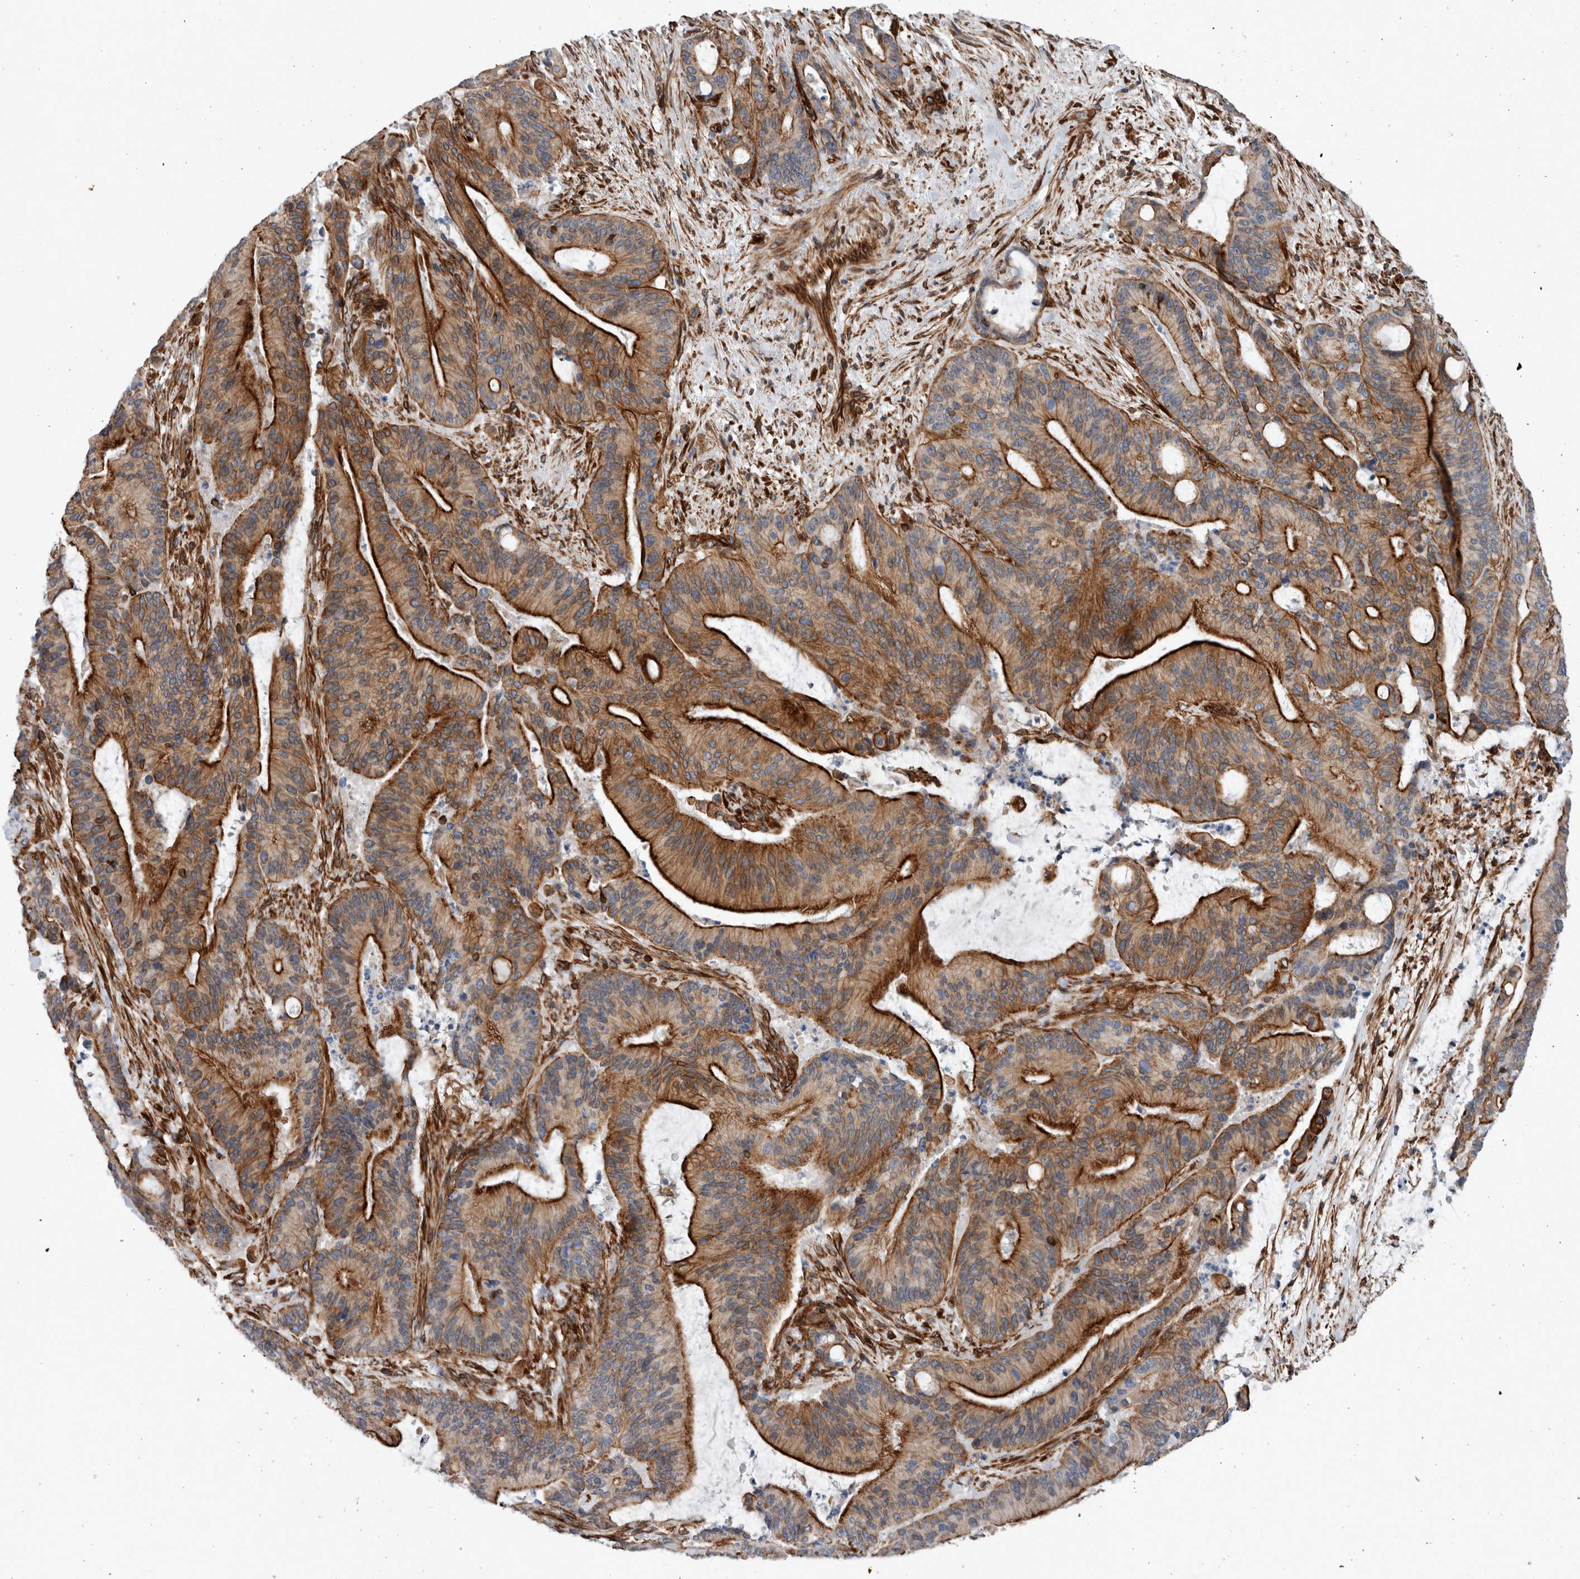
{"staining": {"intensity": "strong", "quantity": ">75%", "location": "cytoplasmic/membranous"}, "tissue": "liver cancer", "cell_type": "Tumor cells", "image_type": "cancer", "snomed": [{"axis": "morphology", "description": "Normal tissue, NOS"}, {"axis": "morphology", "description": "Cholangiocarcinoma"}, {"axis": "topography", "description": "Liver"}, {"axis": "topography", "description": "Peripheral nerve tissue"}], "caption": "A high amount of strong cytoplasmic/membranous staining is present in about >75% of tumor cells in liver cancer (cholangiocarcinoma) tissue. The protein of interest is stained brown, and the nuclei are stained in blue (DAB (3,3'-diaminobenzidine) IHC with brightfield microscopy, high magnification).", "gene": "PLEC", "patient": {"sex": "female", "age": 73}}